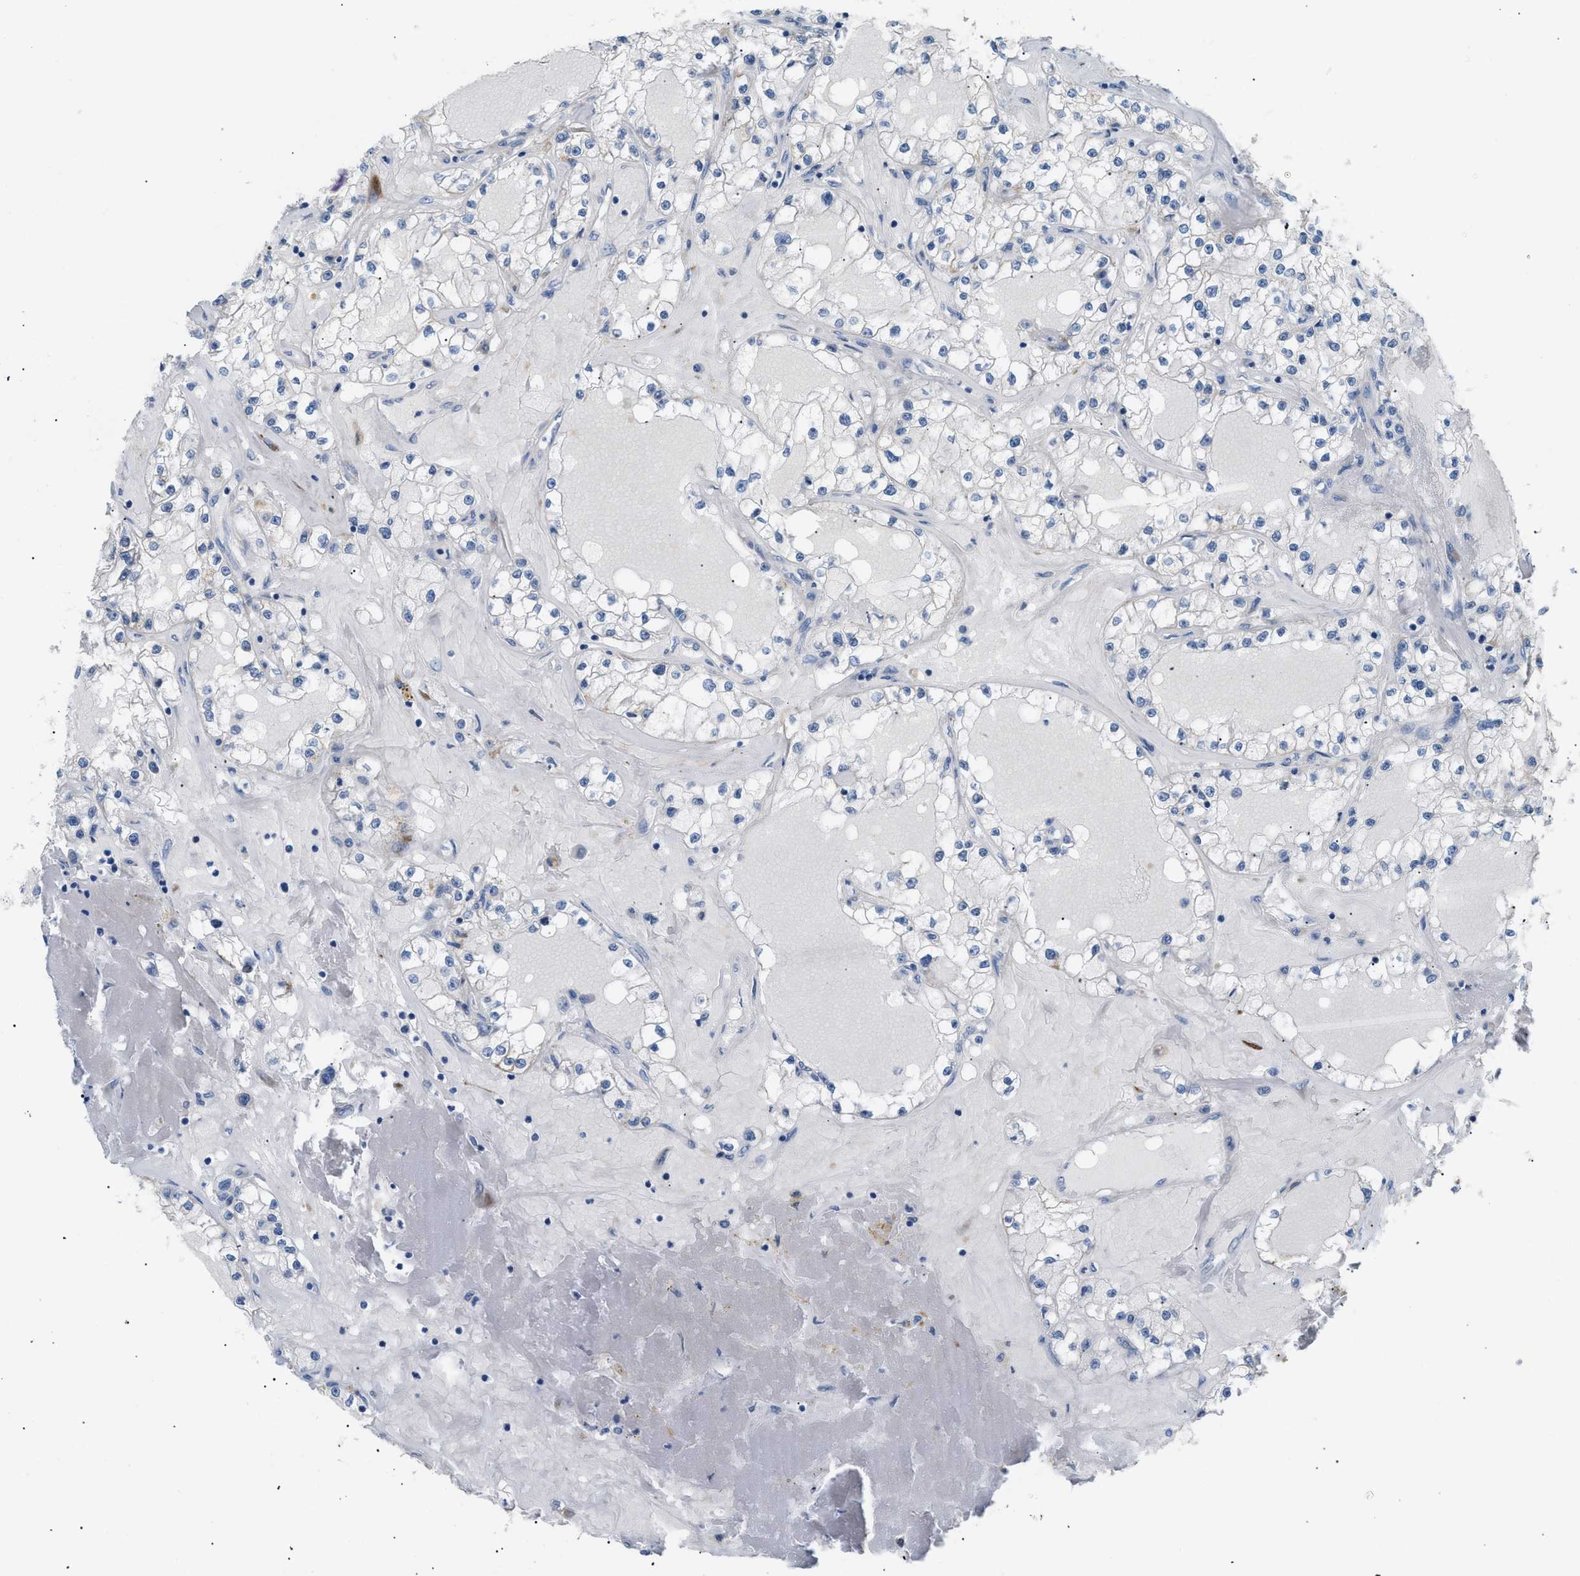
{"staining": {"intensity": "negative", "quantity": "none", "location": "none"}, "tissue": "renal cancer", "cell_type": "Tumor cells", "image_type": "cancer", "snomed": [{"axis": "morphology", "description": "Adenocarcinoma, NOS"}, {"axis": "topography", "description": "Kidney"}], "caption": "A micrograph of human renal cancer is negative for staining in tumor cells.", "gene": "ICA1", "patient": {"sex": "male", "age": 56}}